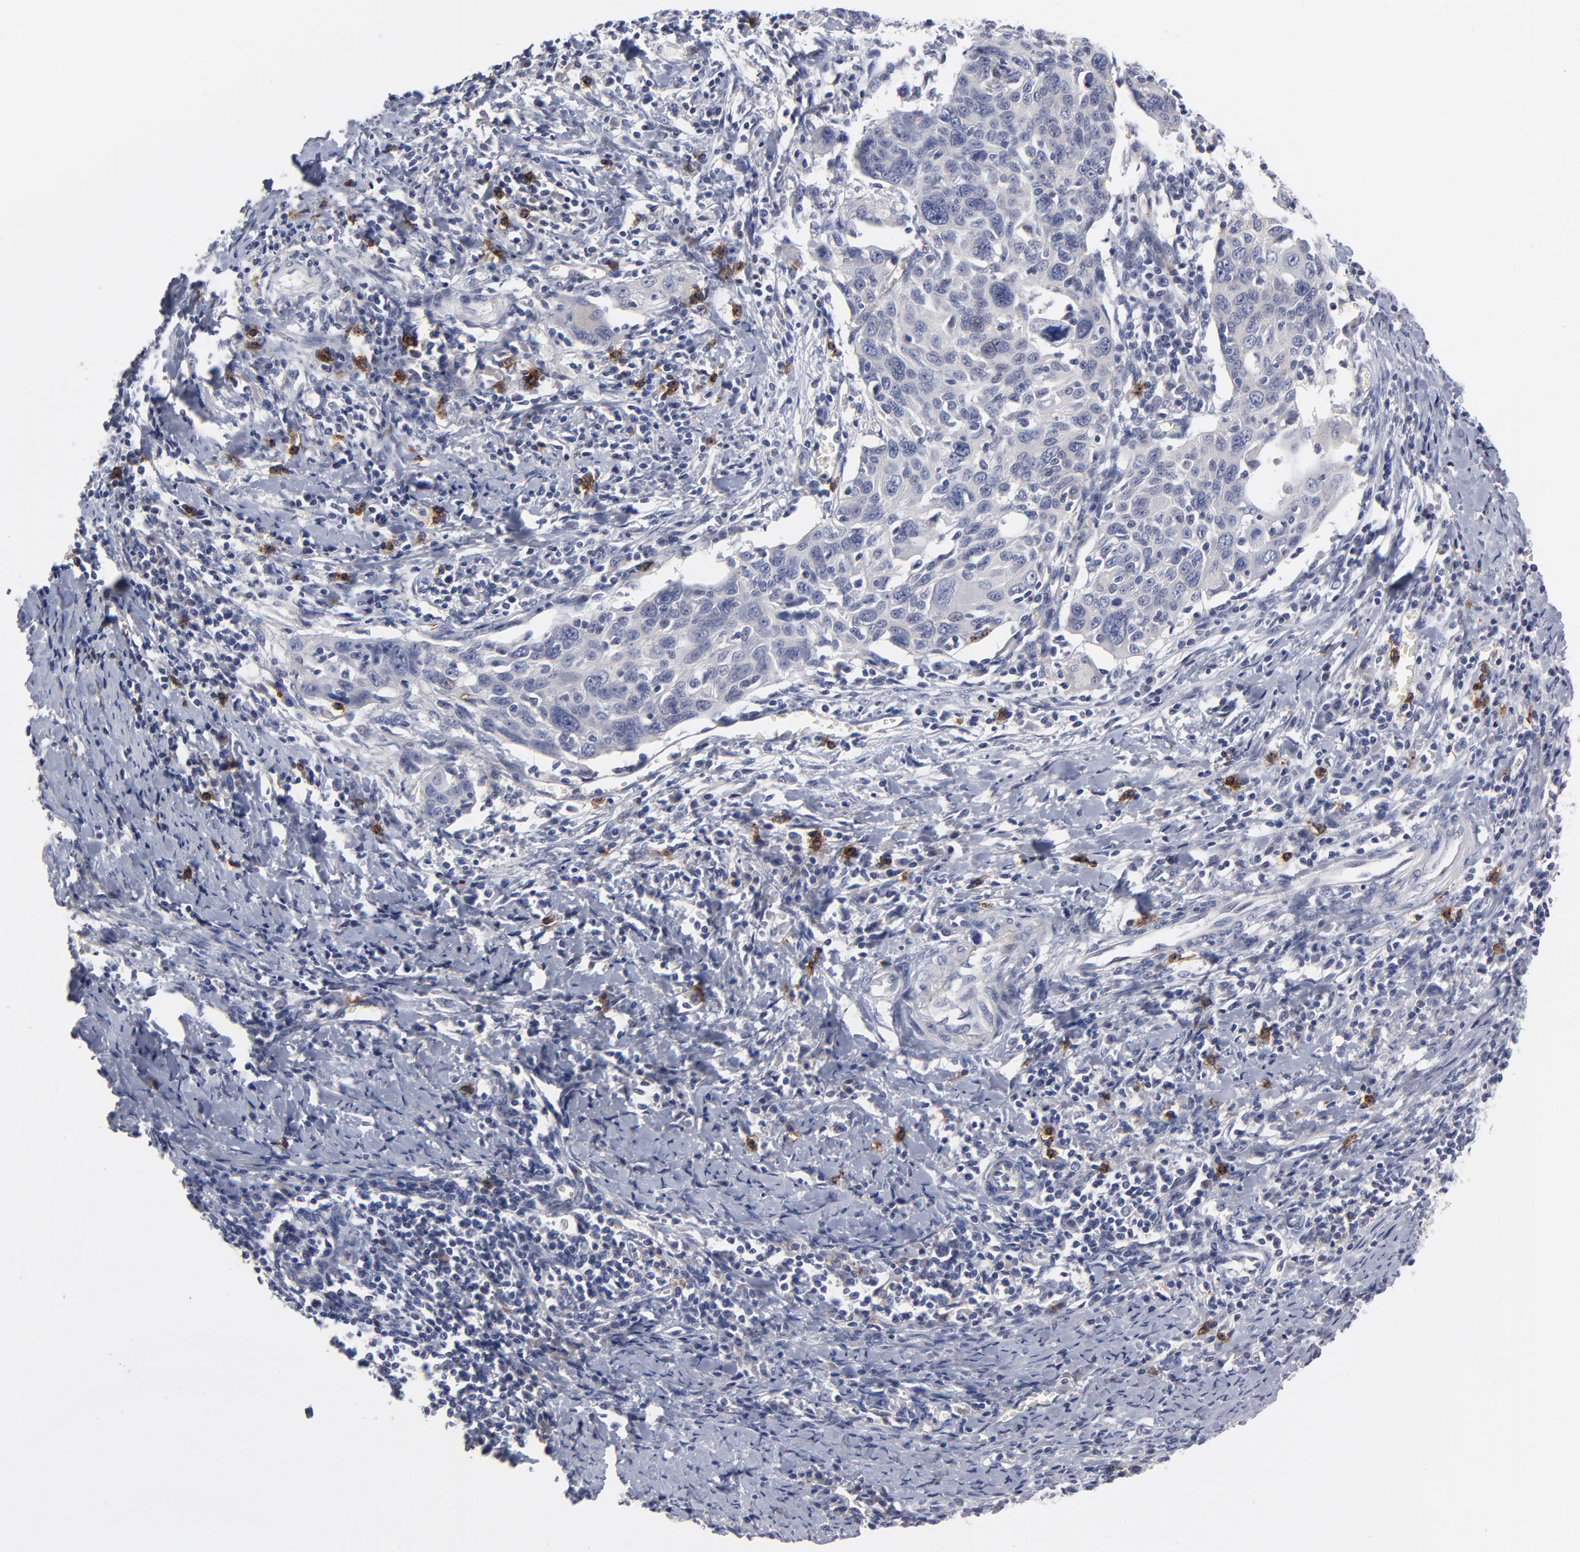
{"staining": {"intensity": "weak", "quantity": "<25%", "location": "cytoplasmic/membranous"}, "tissue": "cervical cancer", "cell_type": "Tumor cells", "image_type": "cancer", "snomed": [{"axis": "morphology", "description": "Squamous cell carcinoma, NOS"}, {"axis": "topography", "description": "Cervix"}], "caption": "High power microscopy photomicrograph of an immunohistochemistry (IHC) image of squamous cell carcinoma (cervical), revealing no significant expression in tumor cells.", "gene": "CCR3", "patient": {"sex": "female", "age": 54}}